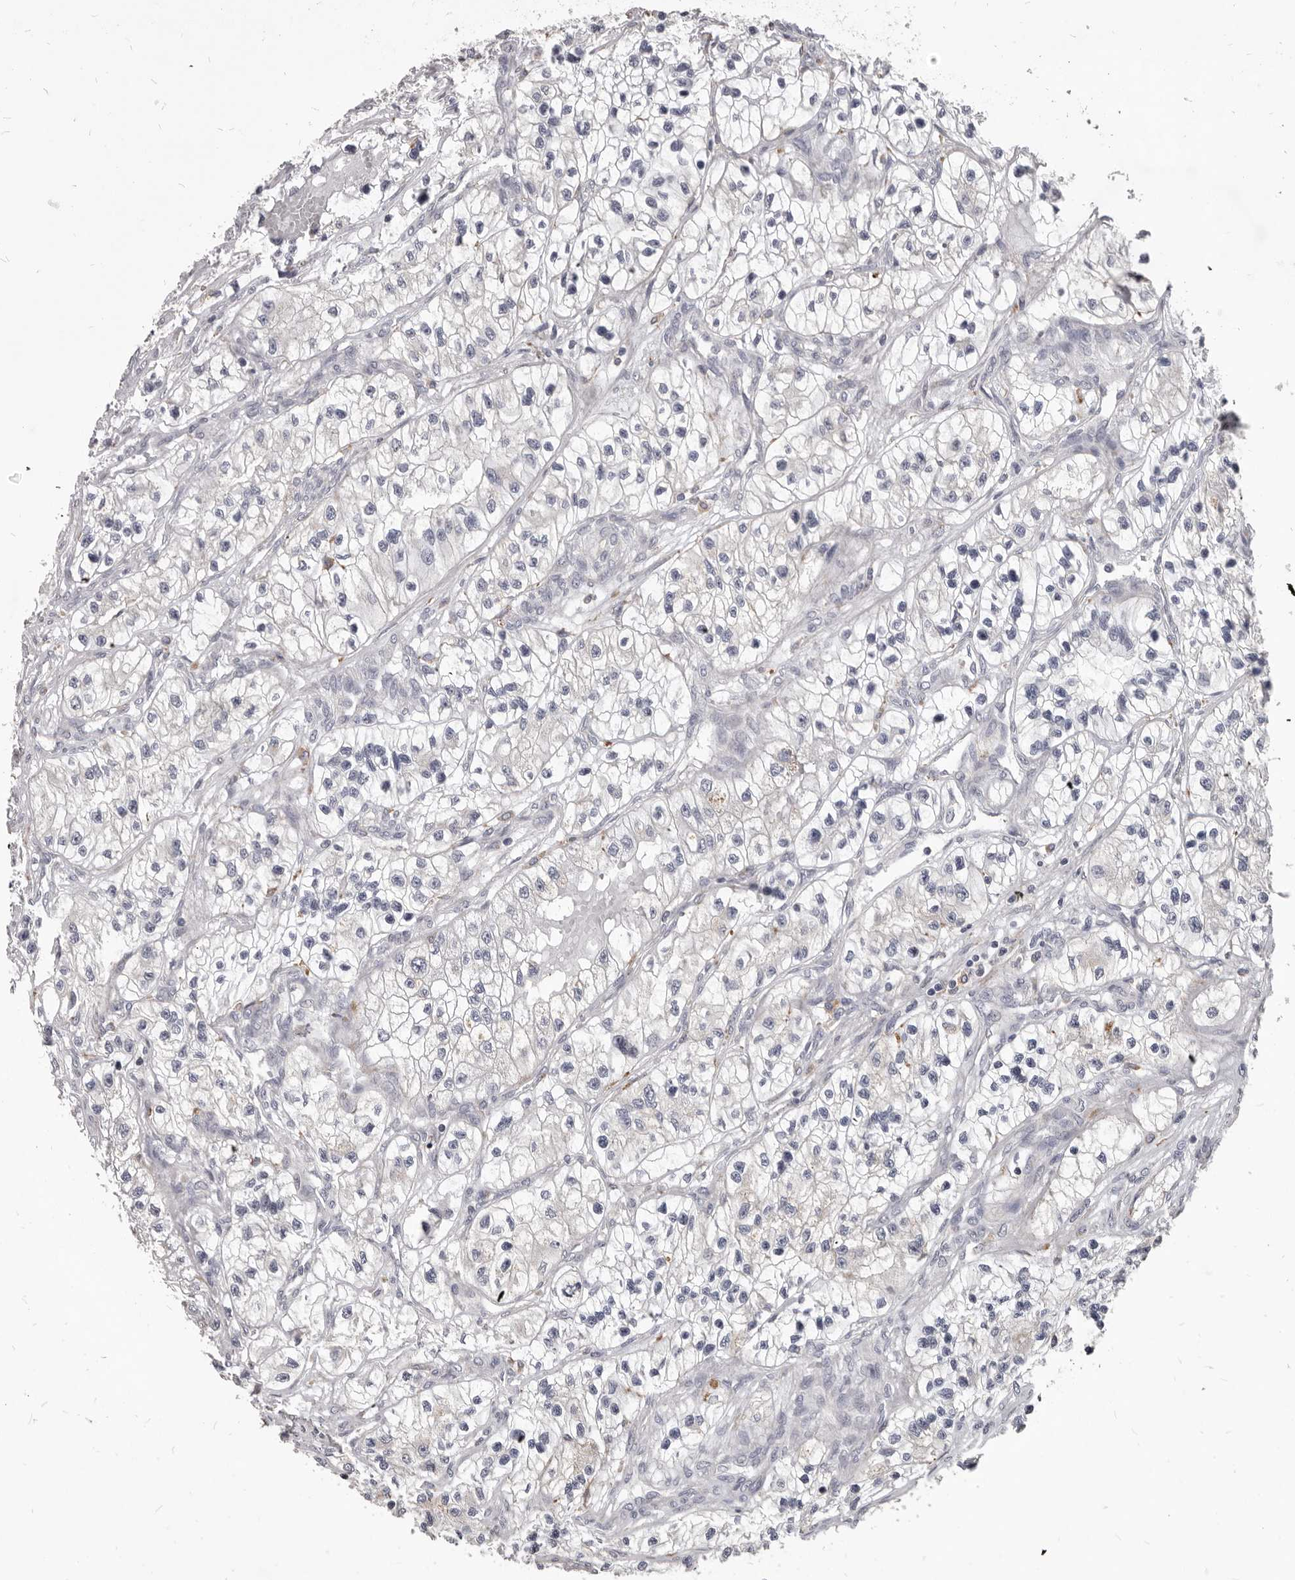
{"staining": {"intensity": "negative", "quantity": "none", "location": "none"}, "tissue": "renal cancer", "cell_type": "Tumor cells", "image_type": "cancer", "snomed": [{"axis": "morphology", "description": "Adenocarcinoma, NOS"}, {"axis": "topography", "description": "Kidney"}], "caption": "DAB immunohistochemical staining of renal cancer exhibits no significant staining in tumor cells.", "gene": "PI4K2A", "patient": {"sex": "female", "age": 57}}